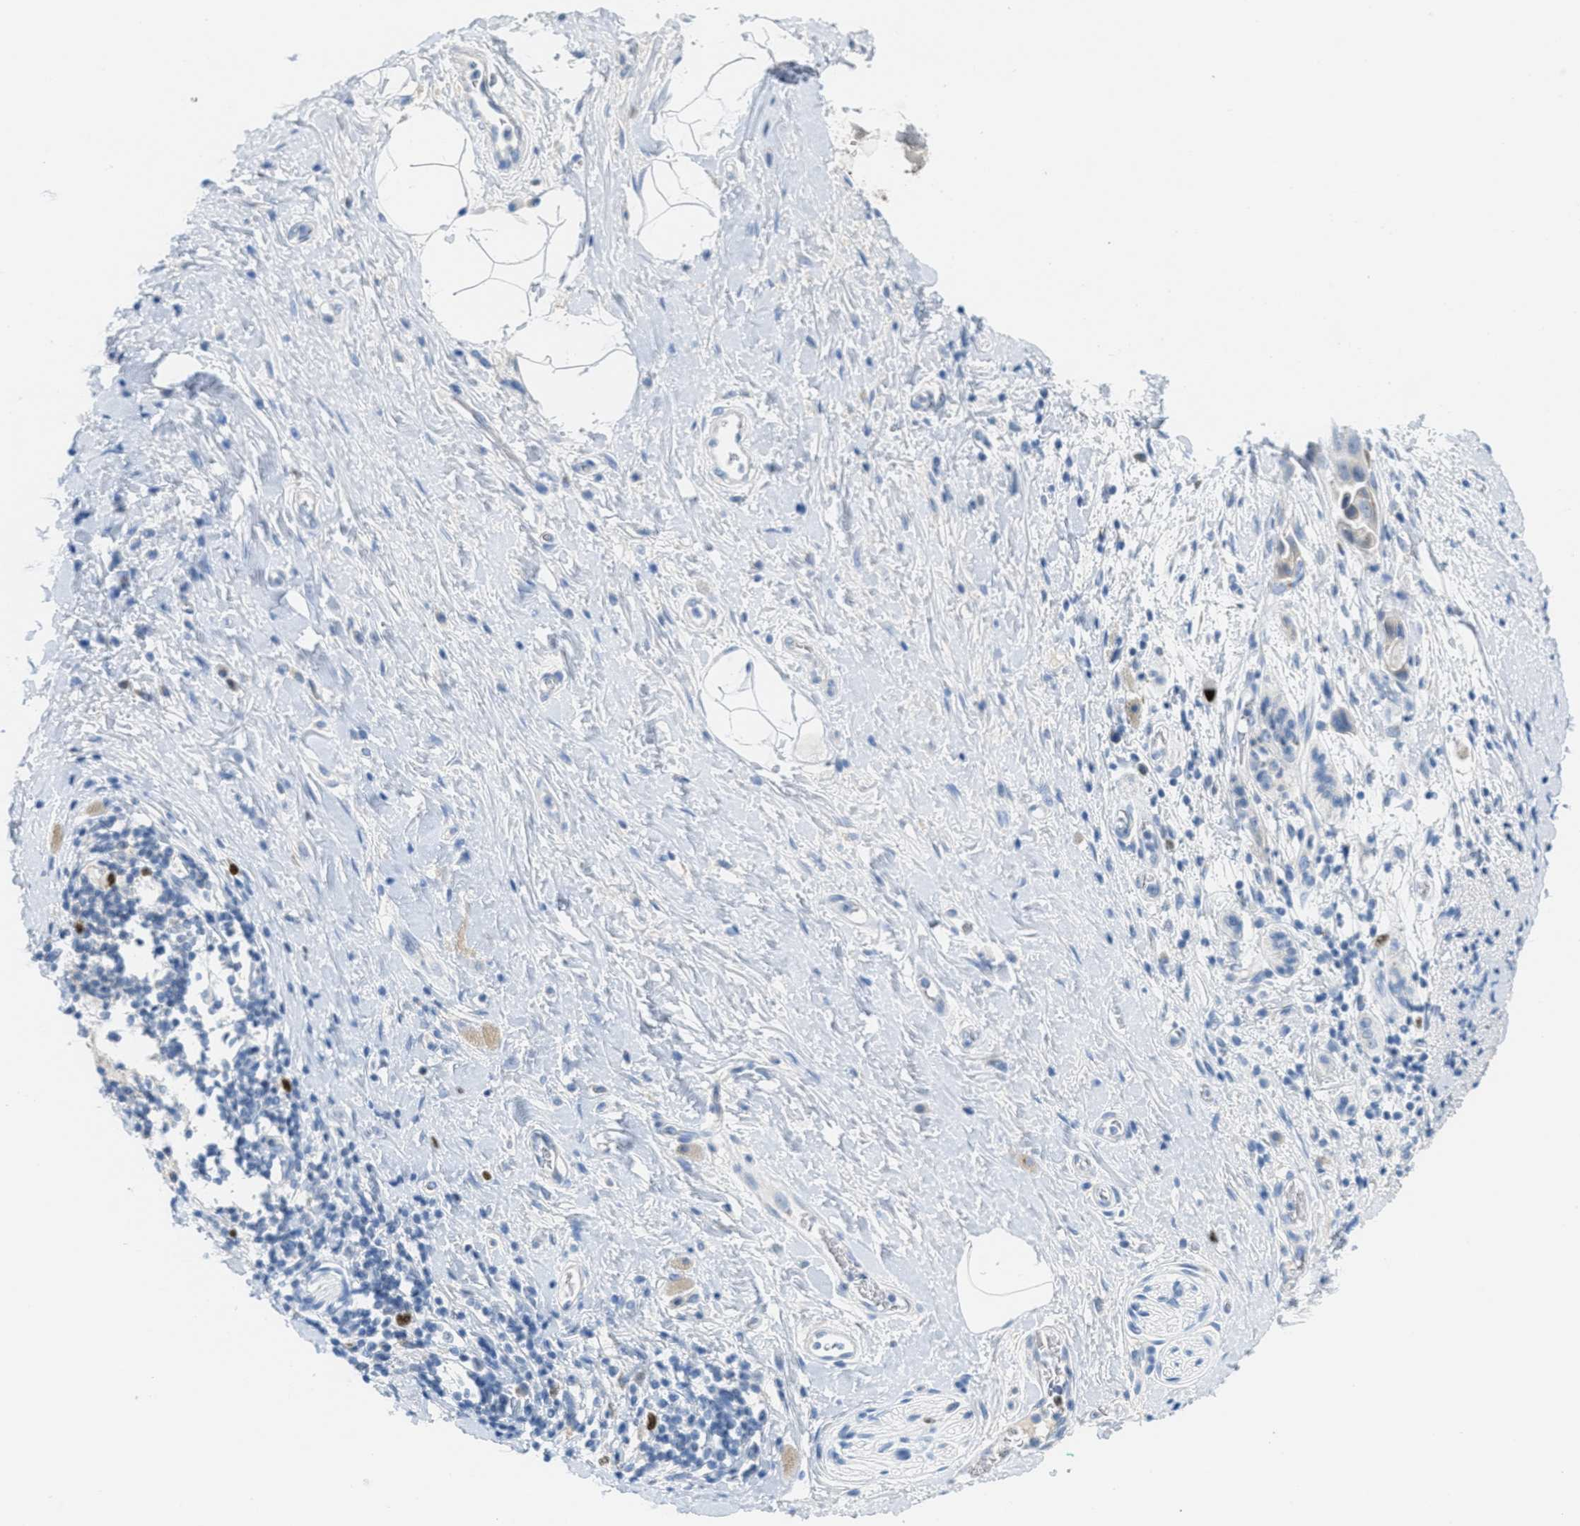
{"staining": {"intensity": "negative", "quantity": "none", "location": "none"}, "tissue": "pancreatic cancer", "cell_type": "Tumor cells", "image_type": "cancer", "snomed": [{"axis": "morphology", "description": "Adenocarcinoma, NOS"}, {"axis": "topography", "description": "Pancreas"}], "caption": "Immunohistochemical staining of pancreatic cancer (adenocarcinoma) shows no significant positivity in tumor cells.", "gene": "ORC6", "patient": {"sex": "male", "age": 55}}